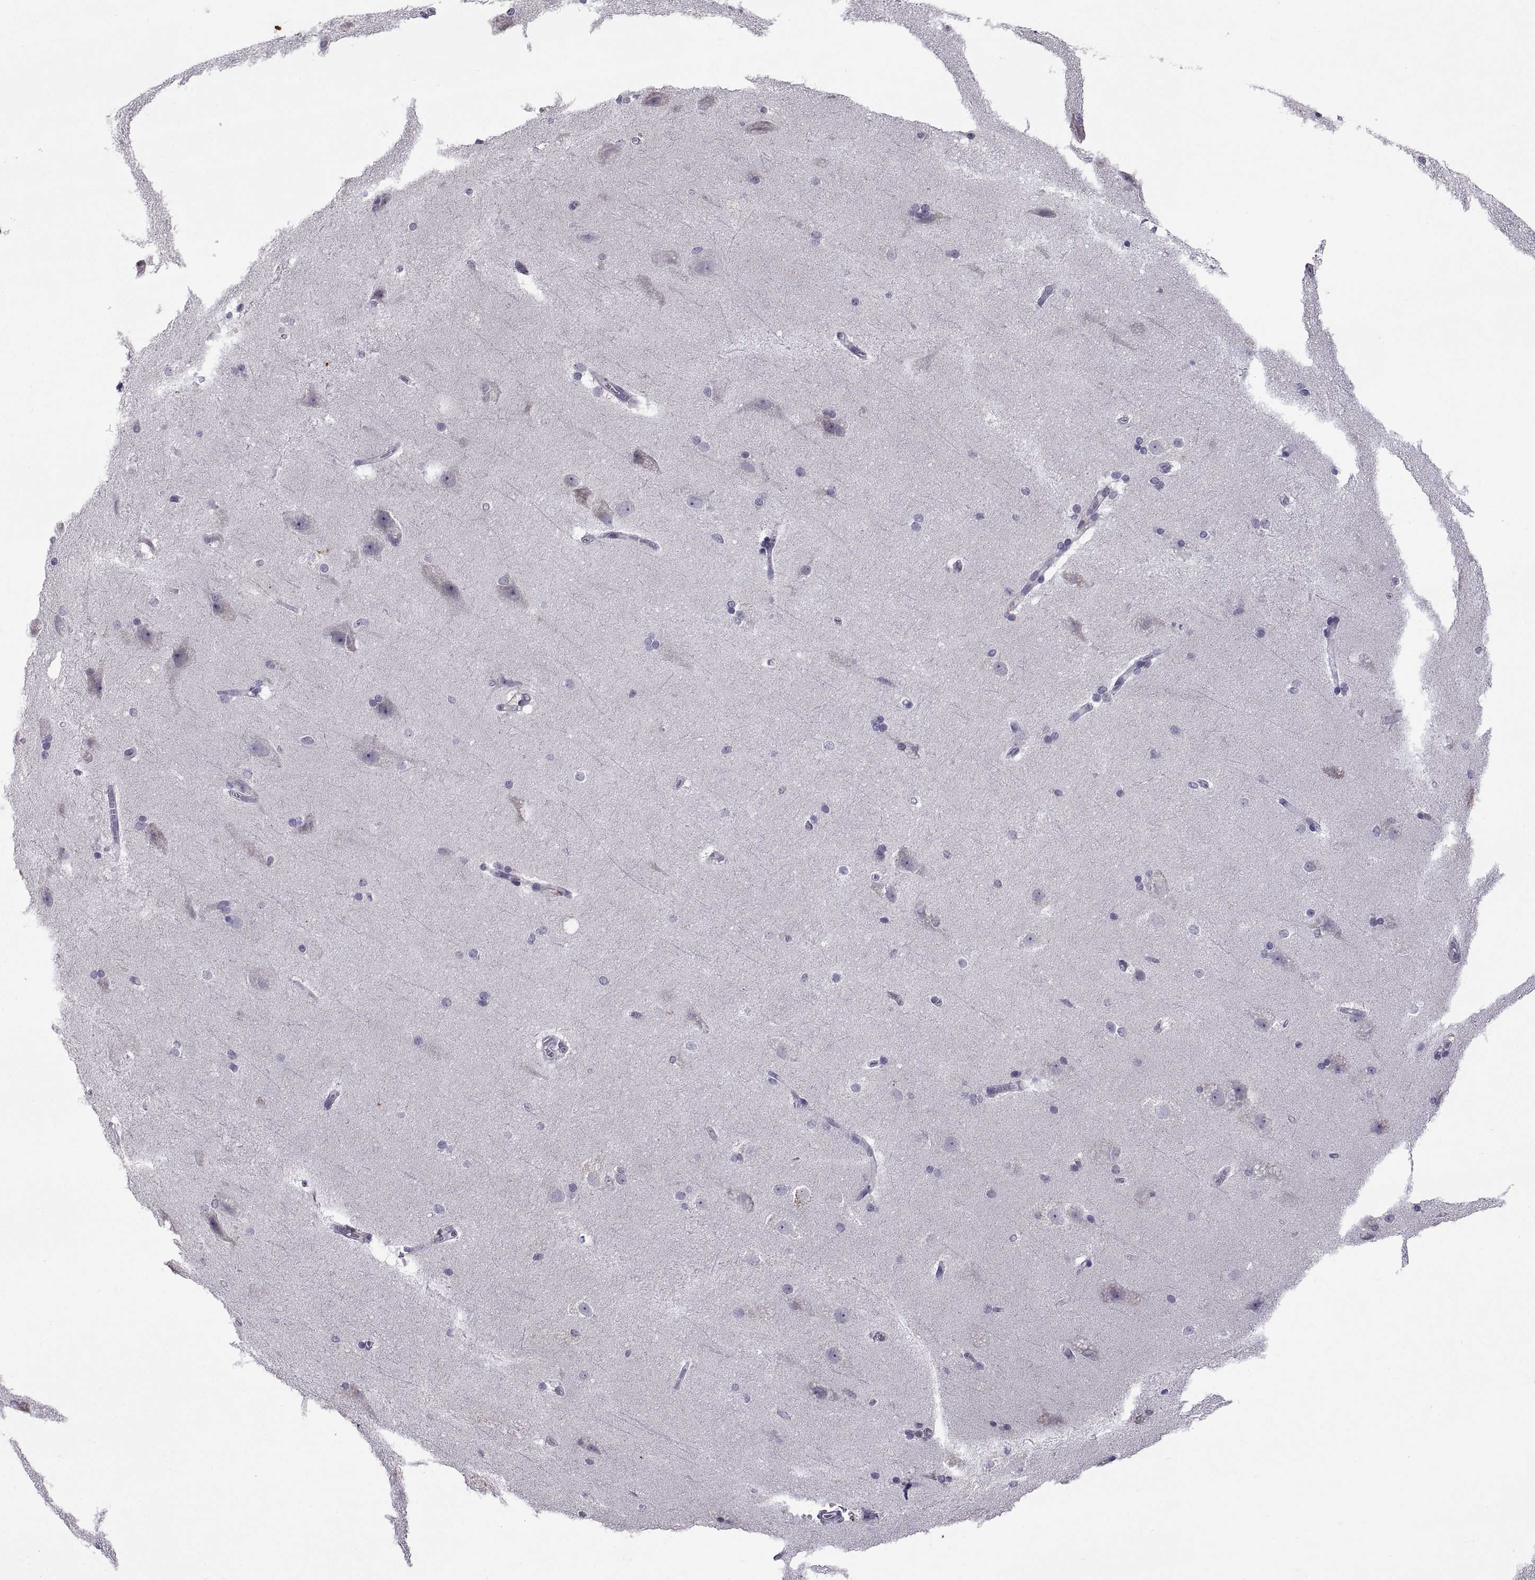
{"staining": {"intensity": "negative", "quantity": "none", "location": "none"}, "tissue": "hippocampus", "cell_type": "Glial cells", "image_type": "normal", "snomed": [{"axis": "morphology", "description": "Normal tissue, NOS"}, {"axis": "topography", "description": "Cerebral cortex"}, {"axis": "topography", "description": "Hippocampus"}], "caption": "Immunohistochemistry image of unremarkable human hippocampus stained for a protein (brown), which shows no expression in glial cells. Nuclei are stained in blue.", "gene": "DOK3", "patient": {"sex": "female", "age": 19}}